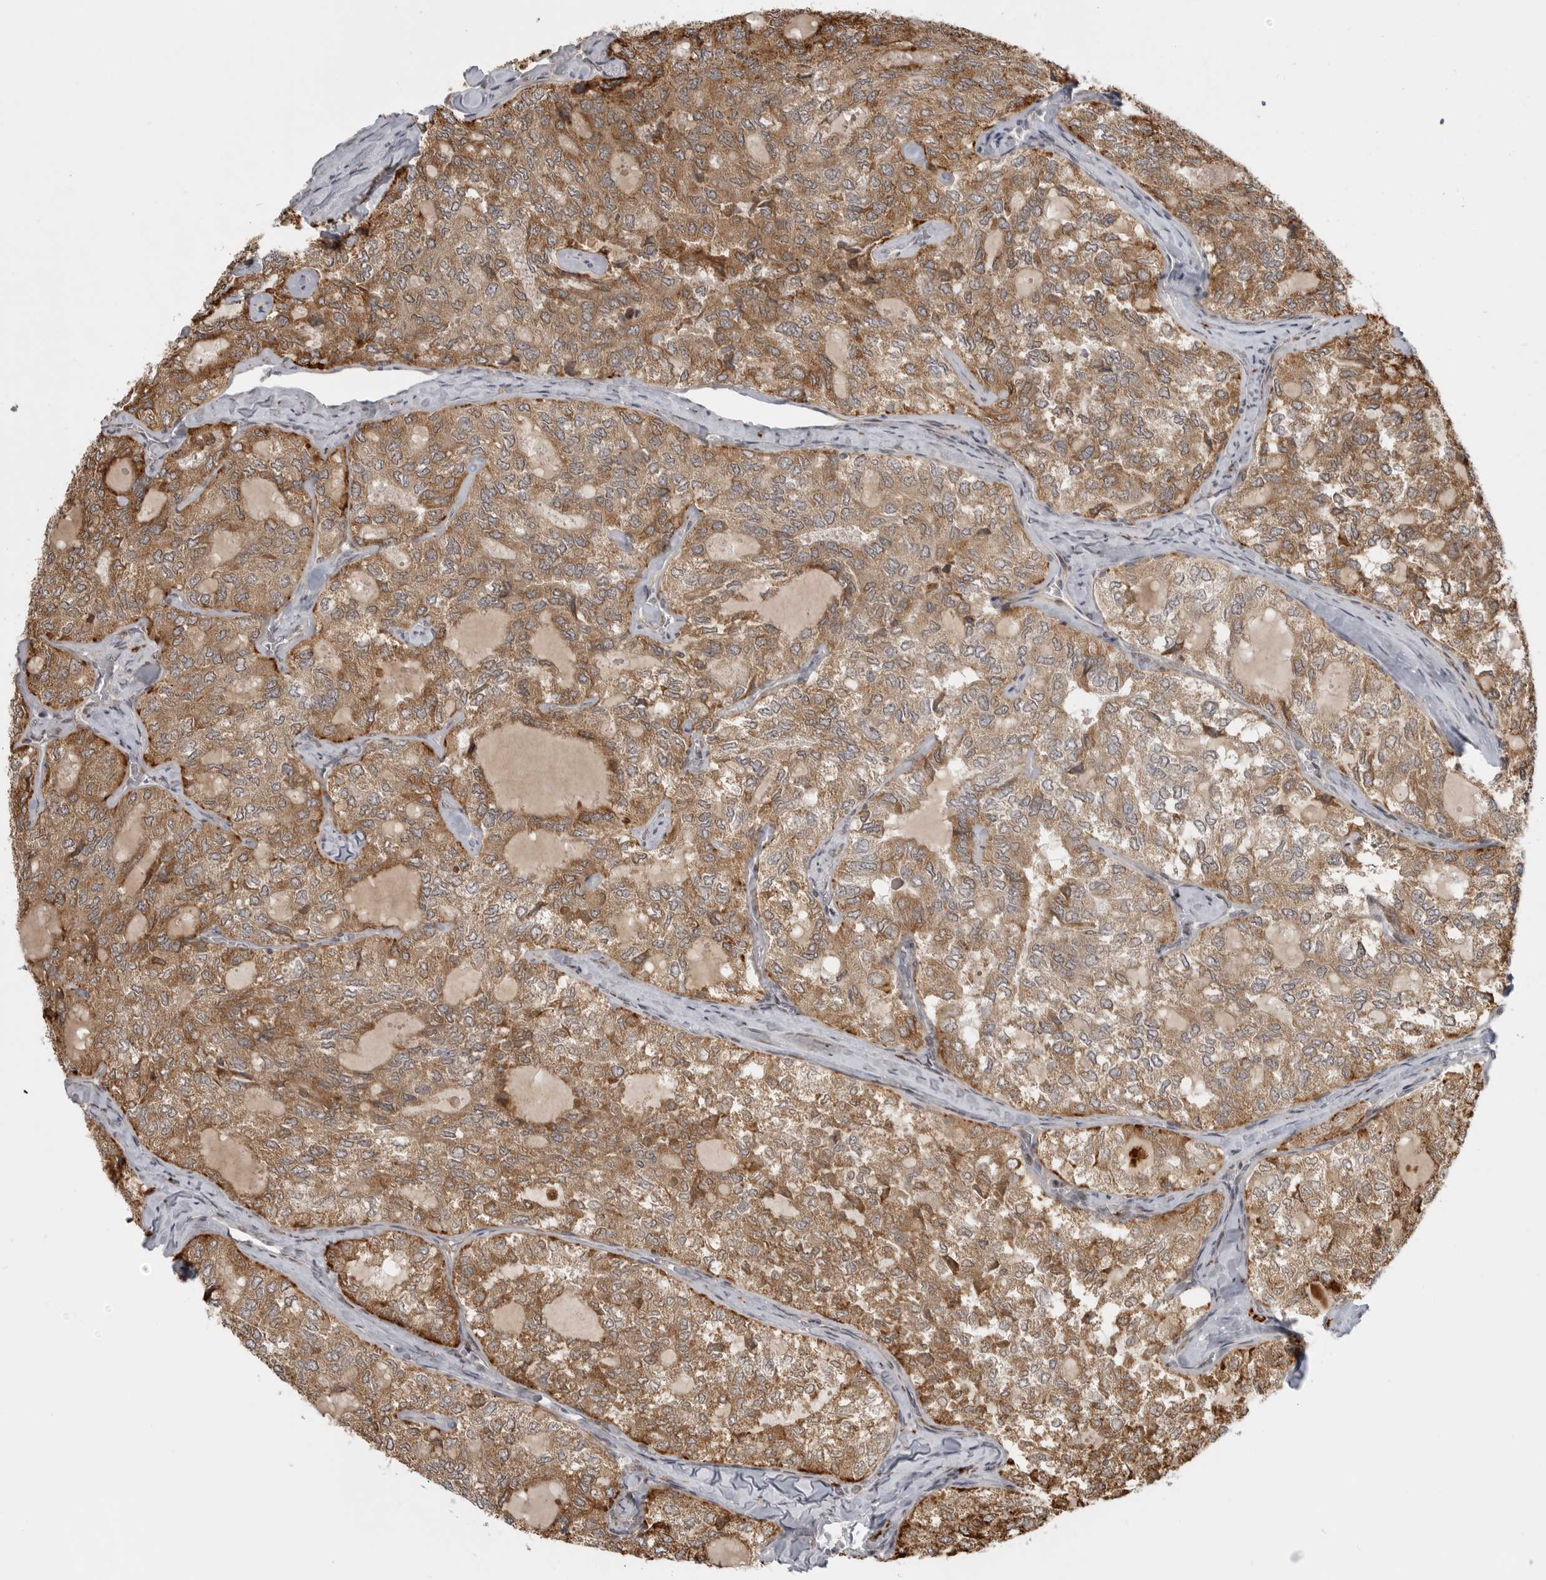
{"staining": {"intensity": "moderate", "quantity": ">75%", "location": "cytoplasmic/membranous"}, "tissue": "thyroid cancer", "cell_type": "Tumor cells", "image_type": "cancer", "snomed": [{"axis": "morphology", "description": "Follicular adenoma carcinoma, NOS"}, {"axis": "topography", "description": "Thyroid gland"}], "caption": "Immunohistochemistry of human thyroid cancer (follicular adenoma carcinoma) reveals medium levels of moderate cytoplasmic/membranous expression in about >75% of tumor cells.", "gene": "CEP295NL", "patient": {"sex": "male", "age": 75}}